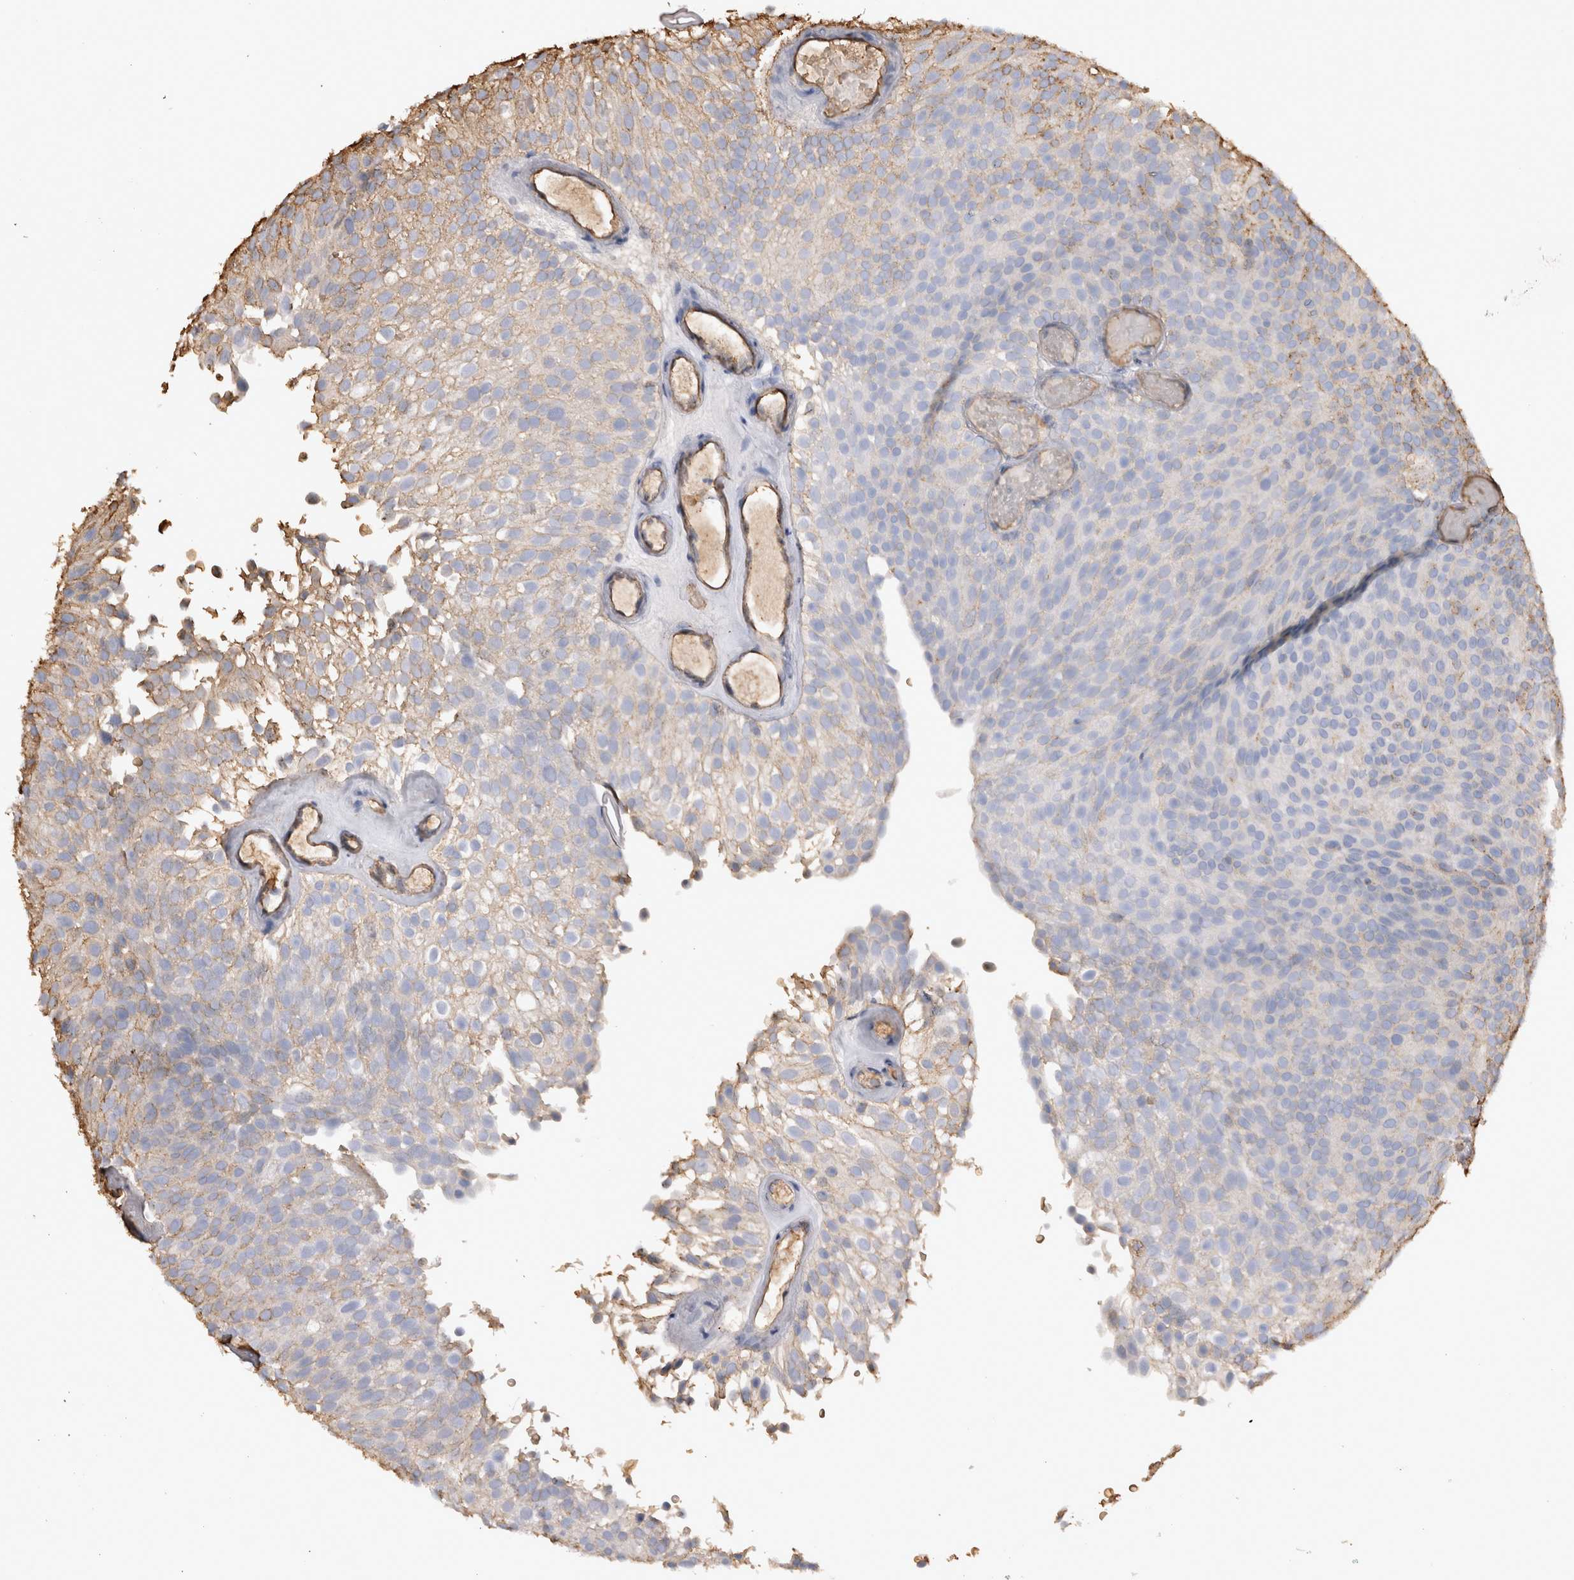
{"staining": {"intensity": "weak", "quantity": "25%-75%", "location": "cytoplasmic/membranous"}, "tissue": "urothelial cancer", "cell_type": "Tumor cells", "image_type": "cancer", "snomed": [{"axis": "morphology", "description": "Urothelial carcinoma, Low grade"}, {"axis": "topography", "description": "Urinary bladder"}], "caption": "The photomicrograph shows staining of urothelial carcinoma (low-grade), revealing weak cytoplasmic/membranous protein expression (brown color) within tumor cells.", "gene": "IL17RC", "patient": {"sex": "male", "age": 78}}